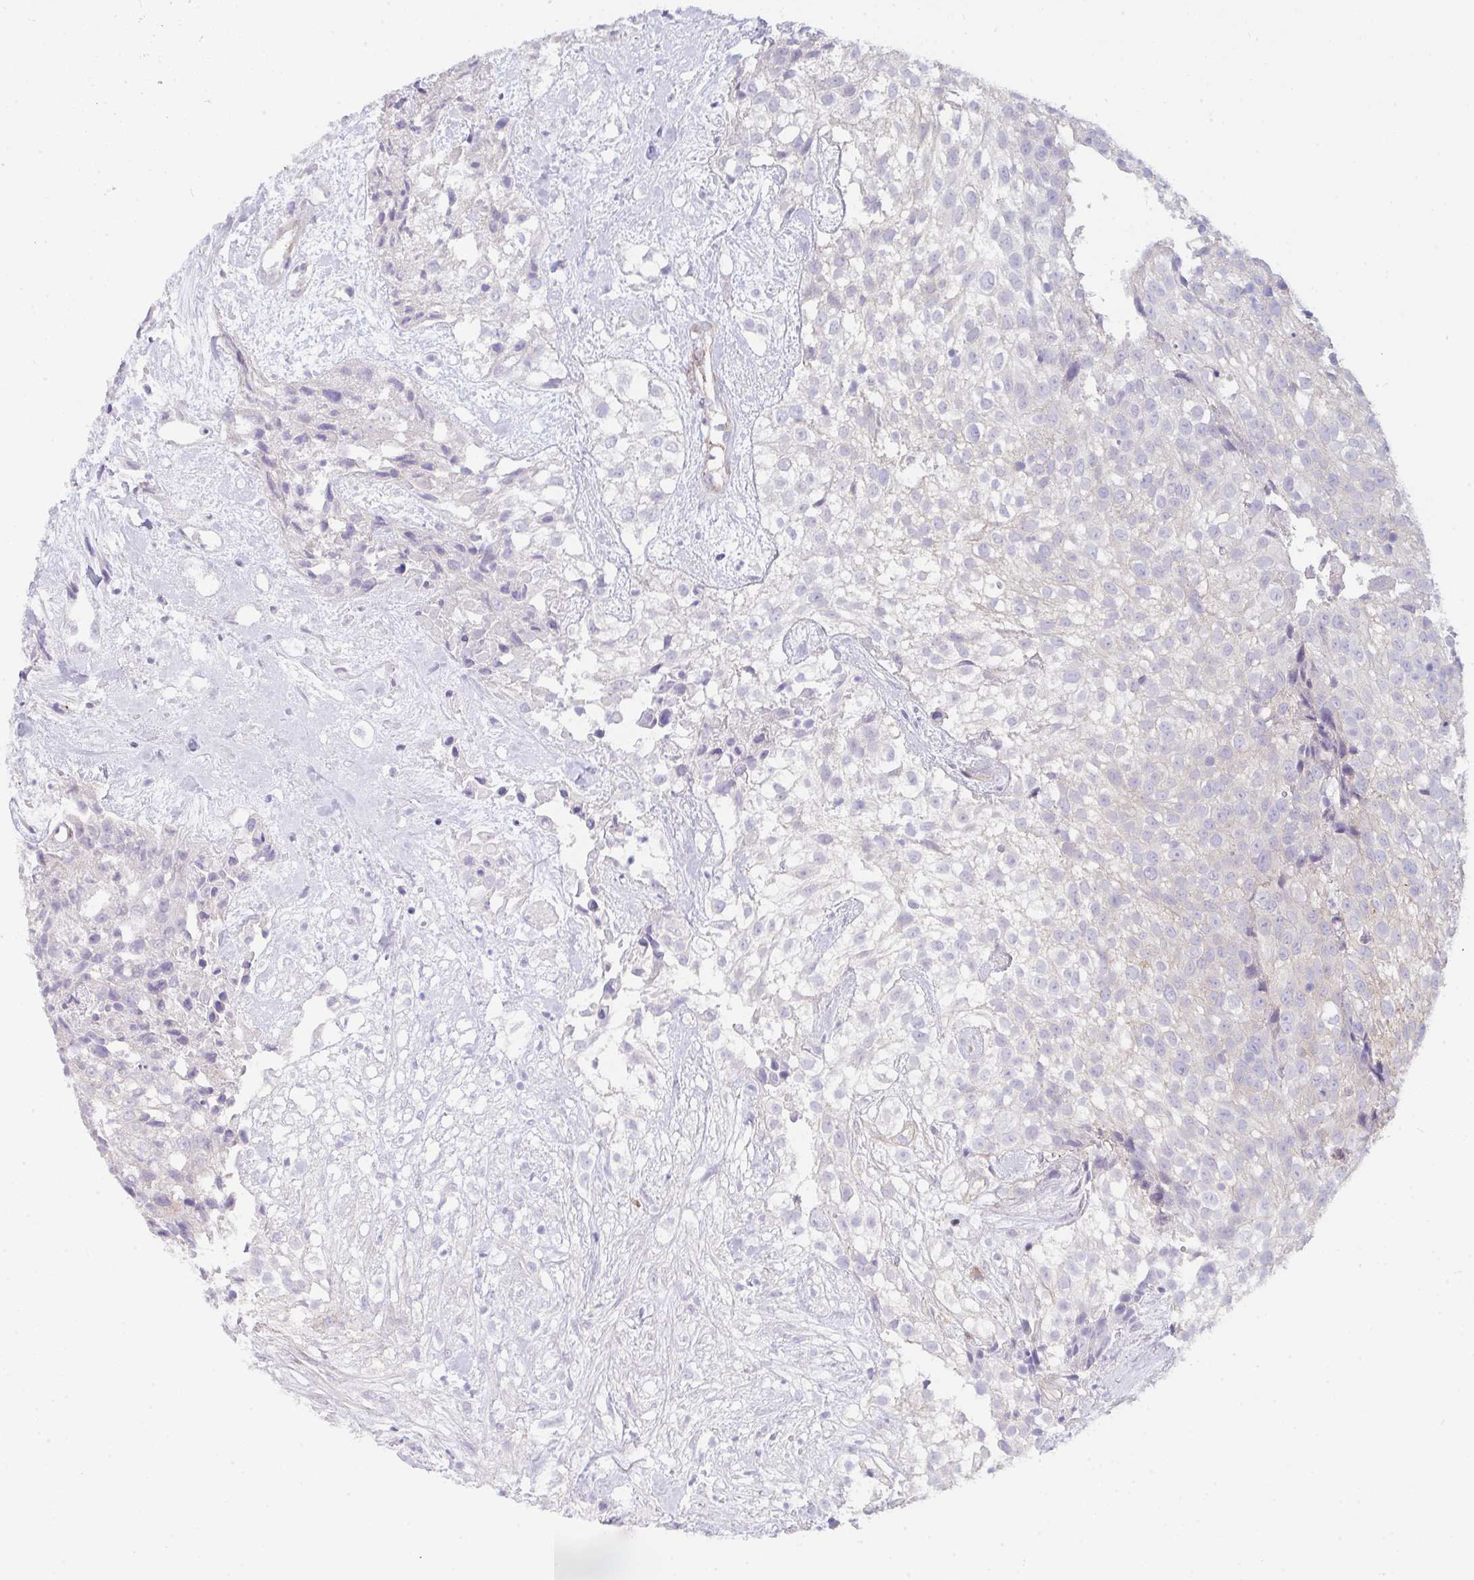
{"staining": {"intensity": "negative", "quantity": "none", "location": "none"}, "tissue": "urothelial cancer", "cell_type": "Tumor cells", "image_type": "cancer", "snomed": [{"axis": "morphology", "description": "Urothelial carcinoma, High grade"}, {"axis": "topography", "description": "Urinary bladder"}], "caption": "Urothelial cancer was stained to show a protein in brown. There is no significant staining in tumor cells.", "gene": "GAB1", "patient": {"sex": "male", "age": 56}}